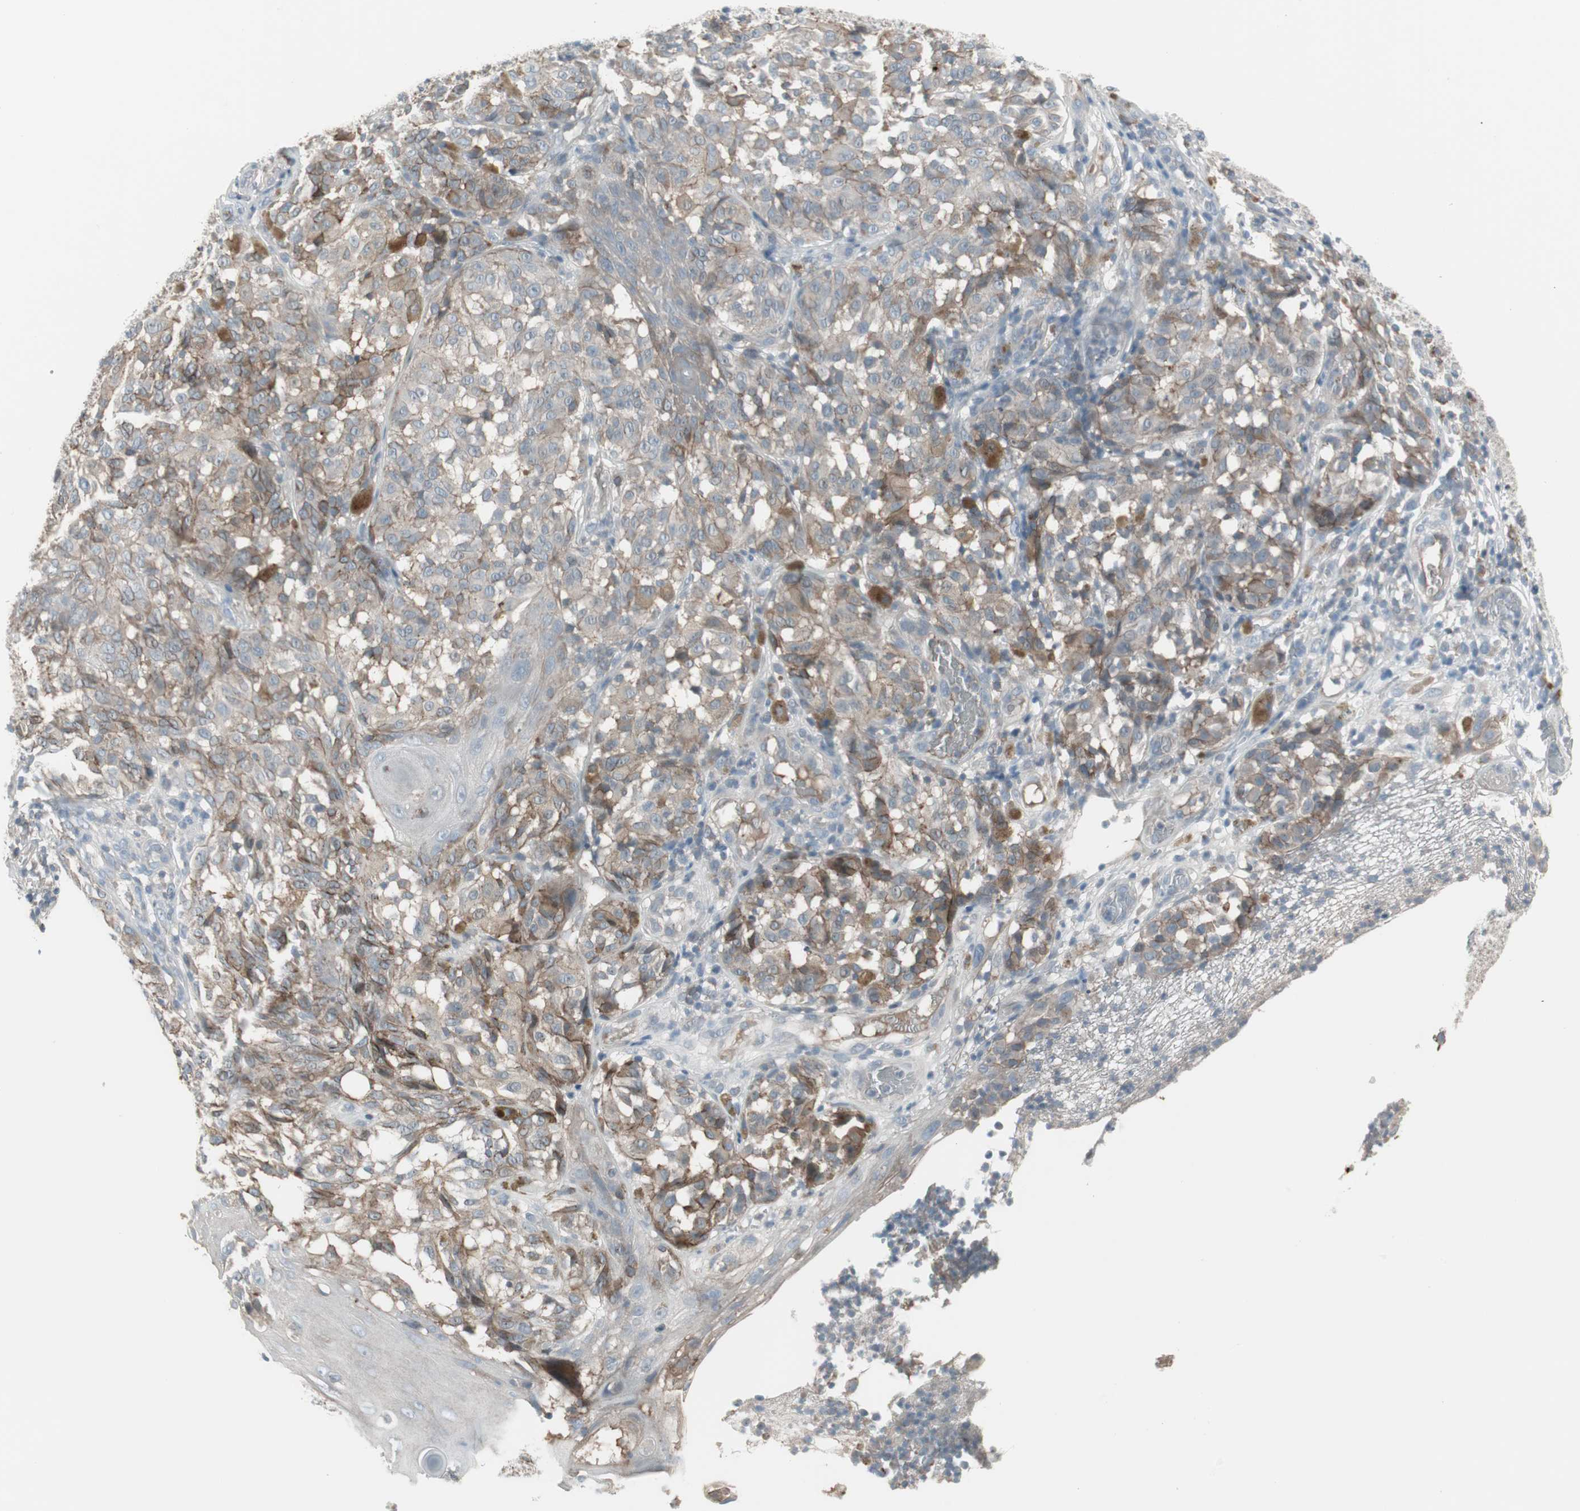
{"staining": {"intensity": "moderate", "quantity": "25%-75%", "location": "cytoplasmic/membranous"}, "tissue": "melanoma", "cell_type": "Tumor cells", "image_type": "cancer", "snomed": [{"axis": "morphology", "description": "Malignant melanoma, NOS"}, {"axis": "topography", "description": "Skin"}], "caption": "IHC (DAB (3,3'-diaminobenzidine)) staining of human malignant melanoma reveals moderate cytoplasmic/membranous protein staining in approximately 25%-75% of tumor cells.", "gene": "ZSCAN32", "patient": {"sex": "female", "age": 46}}